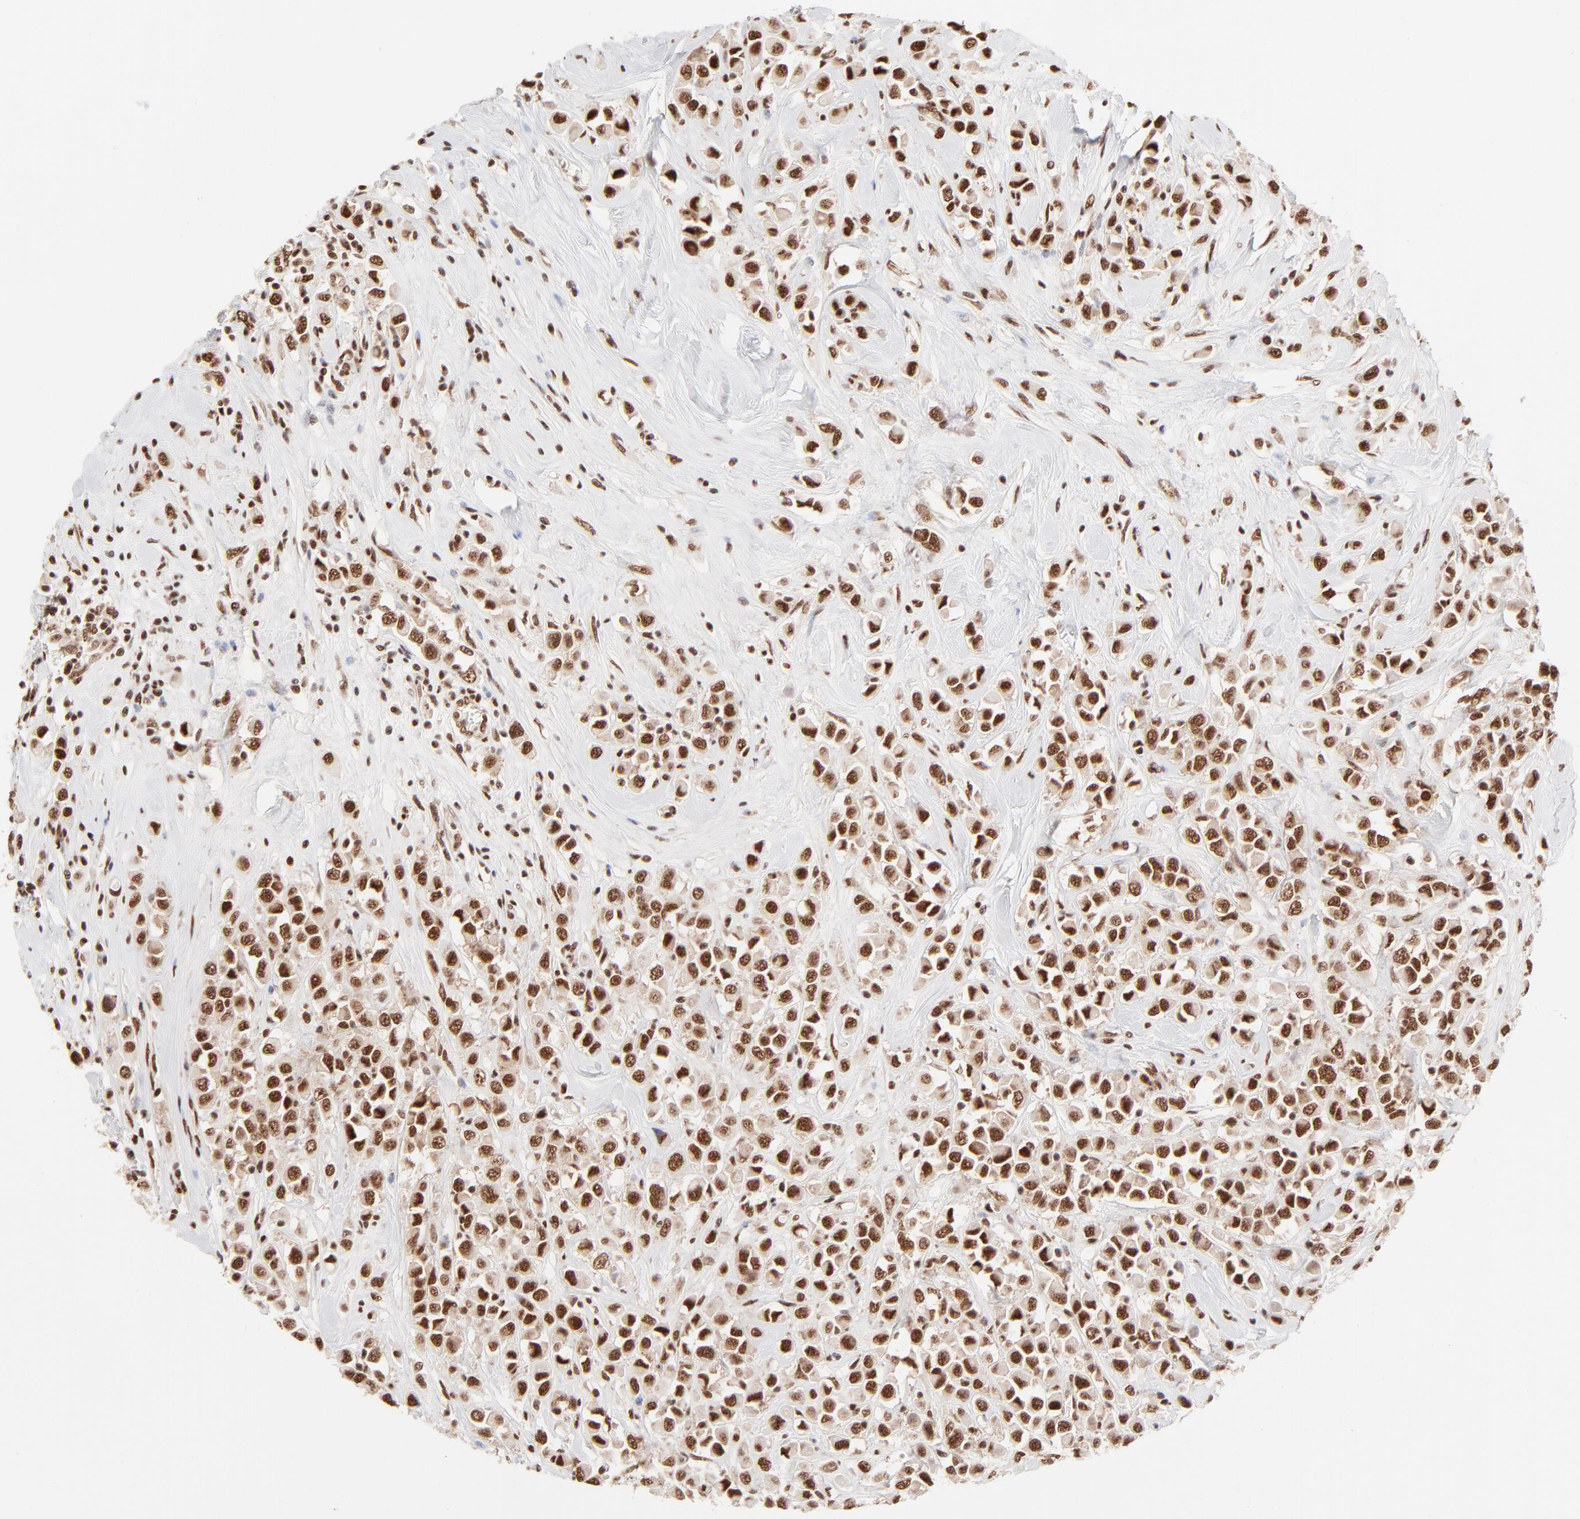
{"staining": {"intensity": "strong", "quantity": ">75%", "location": "nuclear"}, "tissue": "breast cancer", "cell_type": "Tumor cells", "image_type": "cancer", "snomed": [{"axis": "morphology", "description": "Duct carcinoma"}, {"axis": "topography", "description": "Breast"}], "caption": "Tumor cells exhibit high levels of strong nuclear expression in about >75% of cells in intraductal carcinoma (breast). The staining is performed using DAB brown chromogen to label protein expression. The nuclei are counter-stained blue using hematoxylin.", "gene": "TARDBP", "patient": {"sex": "female", "age": 61}}